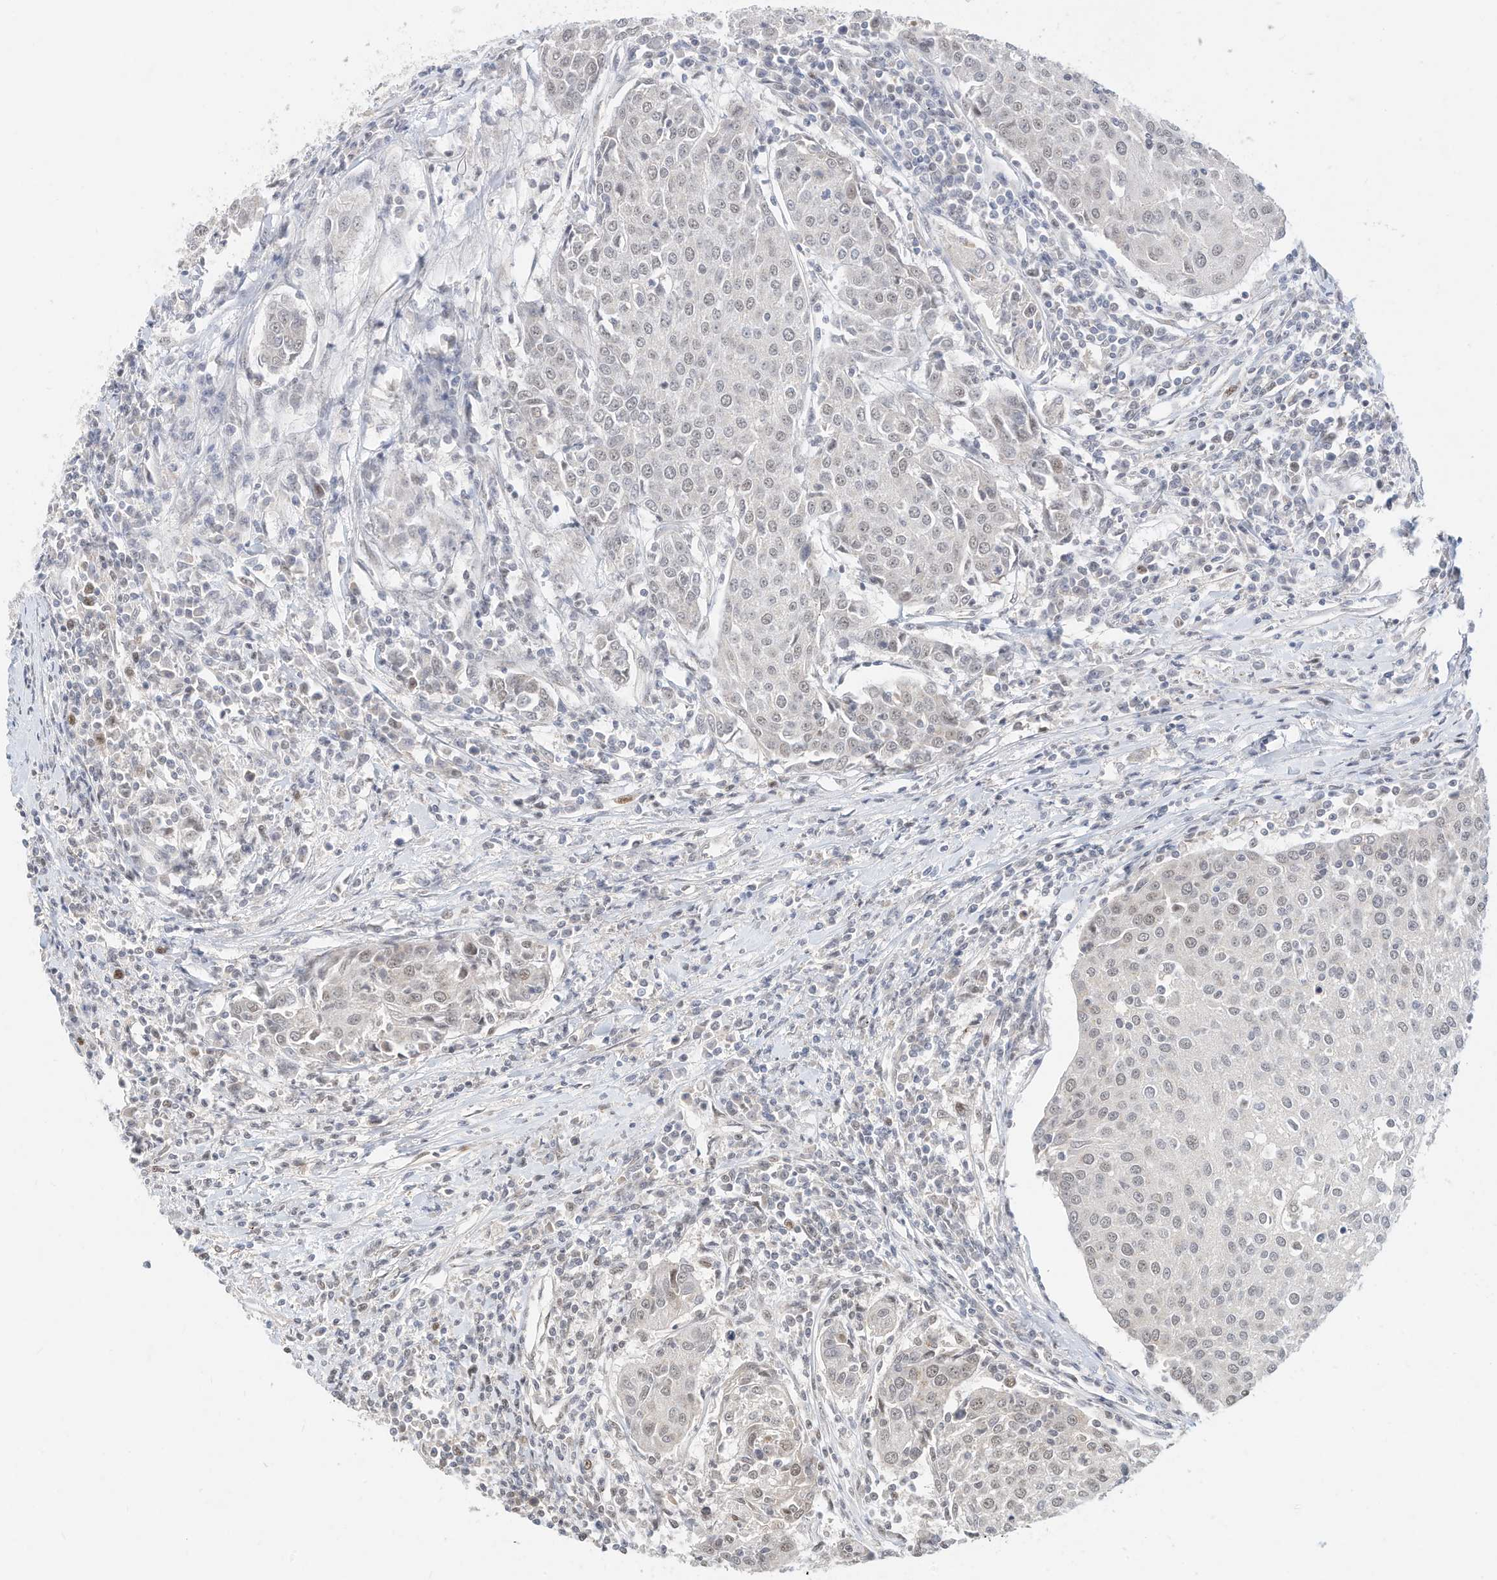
{"staining": {"intensity": "negative", "quantity": "none", "location": "none"}, "tissue": "urothelial cancer", "cell_type": "Tumor cells", "image_type": "cancer", "snomed": [{"axis": "morphology", "description": "Urothelial carcinoma, High grade"}, {"axis": "topography", "description": "Urinary bladder"}], "caption": "Histopathology image shows no significant protein expression in tumor cells of urothelial cancer. The staining was performed using DAB to visualize the protein expression in brown, while the nuclei were stained in blue with hematoxylin (Magnification: 20x).", "gene": "OGT", "patient": {"sex": "female", "age": 85}}